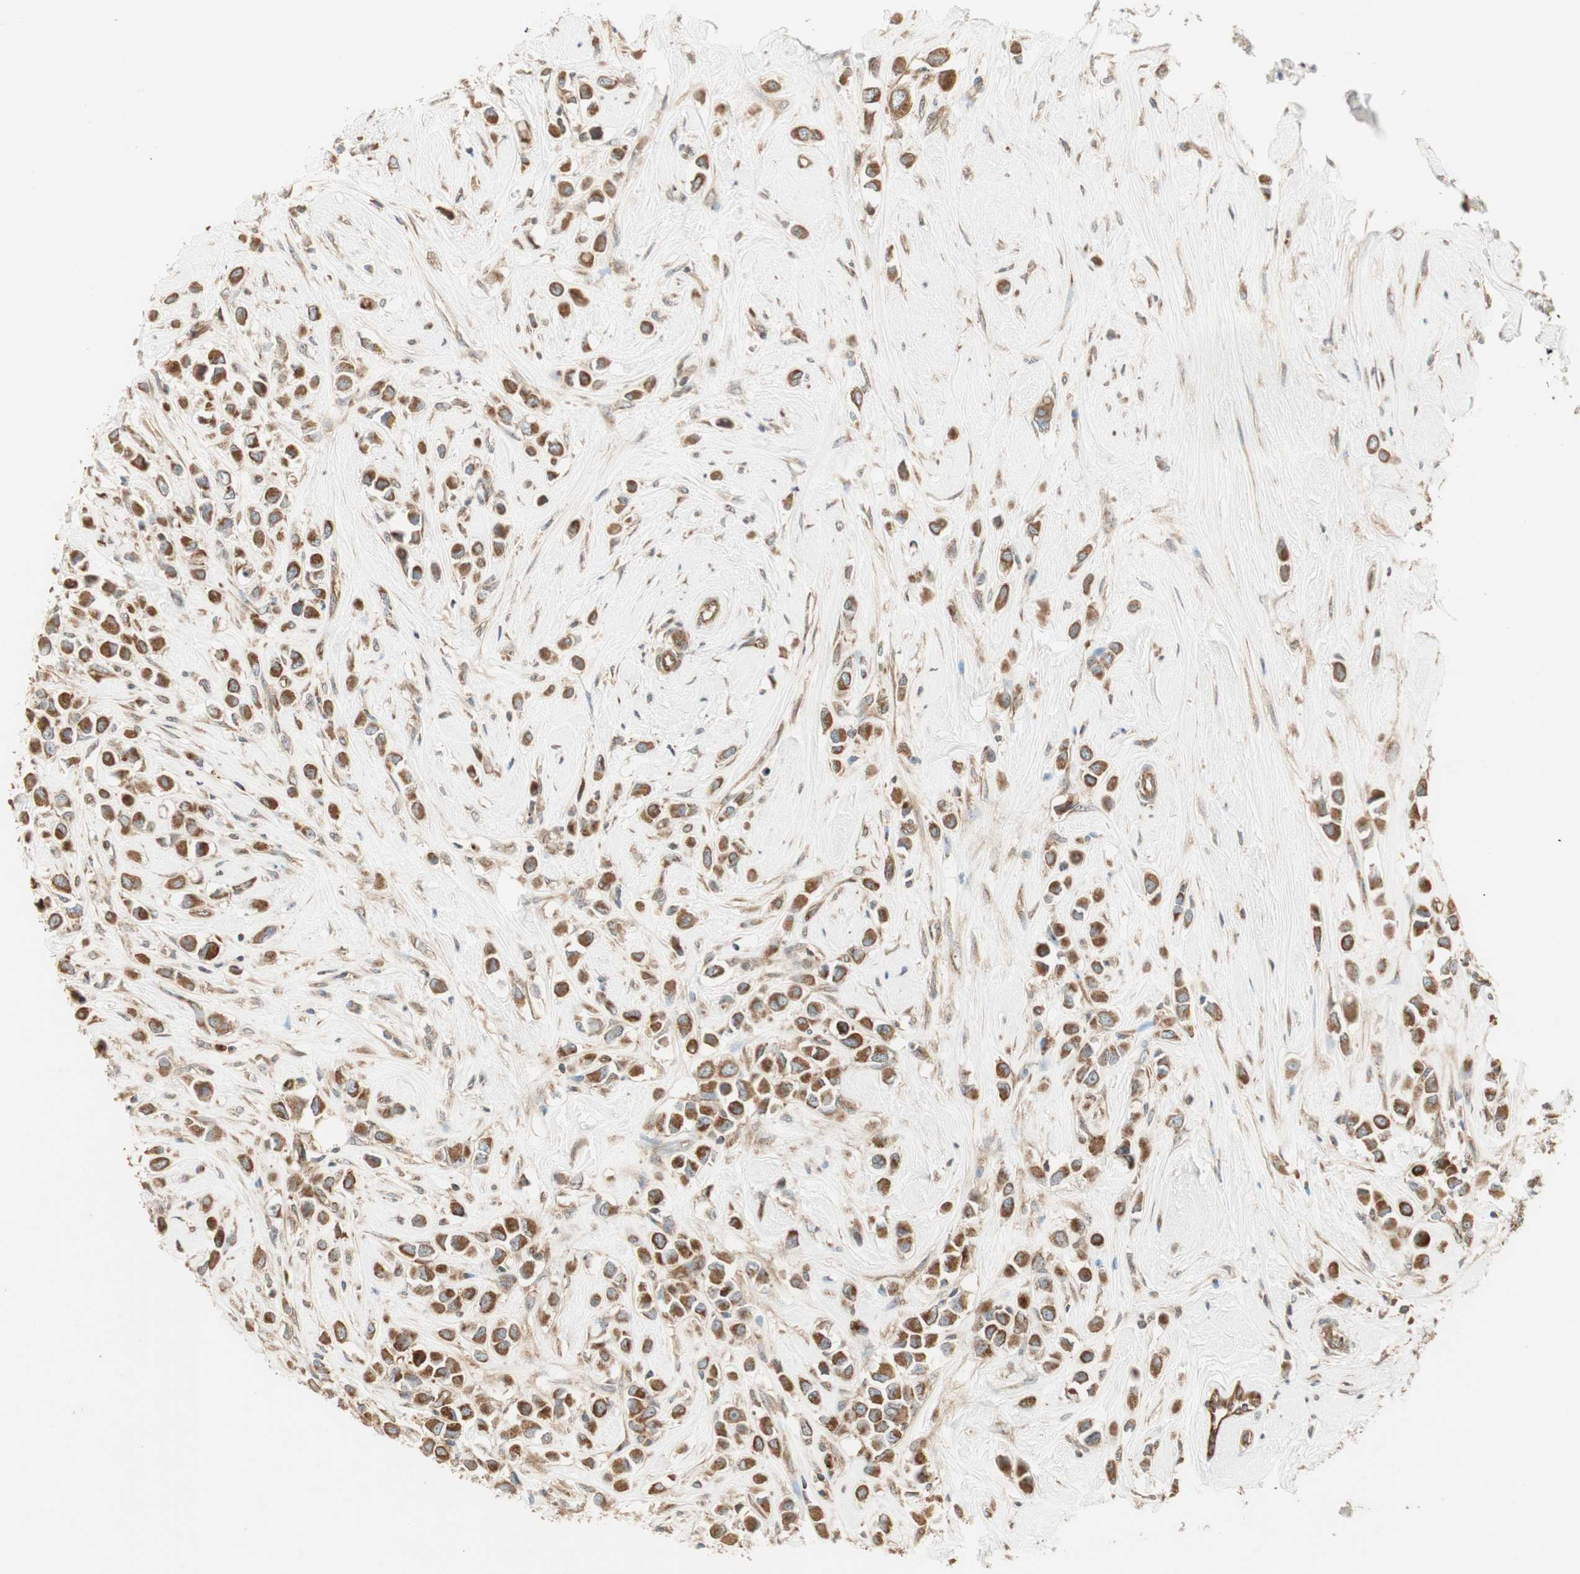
{"staining": {"intensity": "strong", "quantity": ">75%", "location": "cytoplasmic/membranous"}, "tissue": "breast cancer", "cell_type": "Tumor cells", "image_type": "cancer", "snomed": [{"axis": "morphology", "description": "Duct carcinoma"}, {"axis": "topography", "description": "Breast"}], "caption": "Immunohistochemical staining of breast intraductal carcinoma displays high levels of strong cytoplasmic/membranous protein positivity in approximately >75% of tumor cells.", "gene": "CTTNBP2NL", "patient": {"sex": "female", "age": 61}}